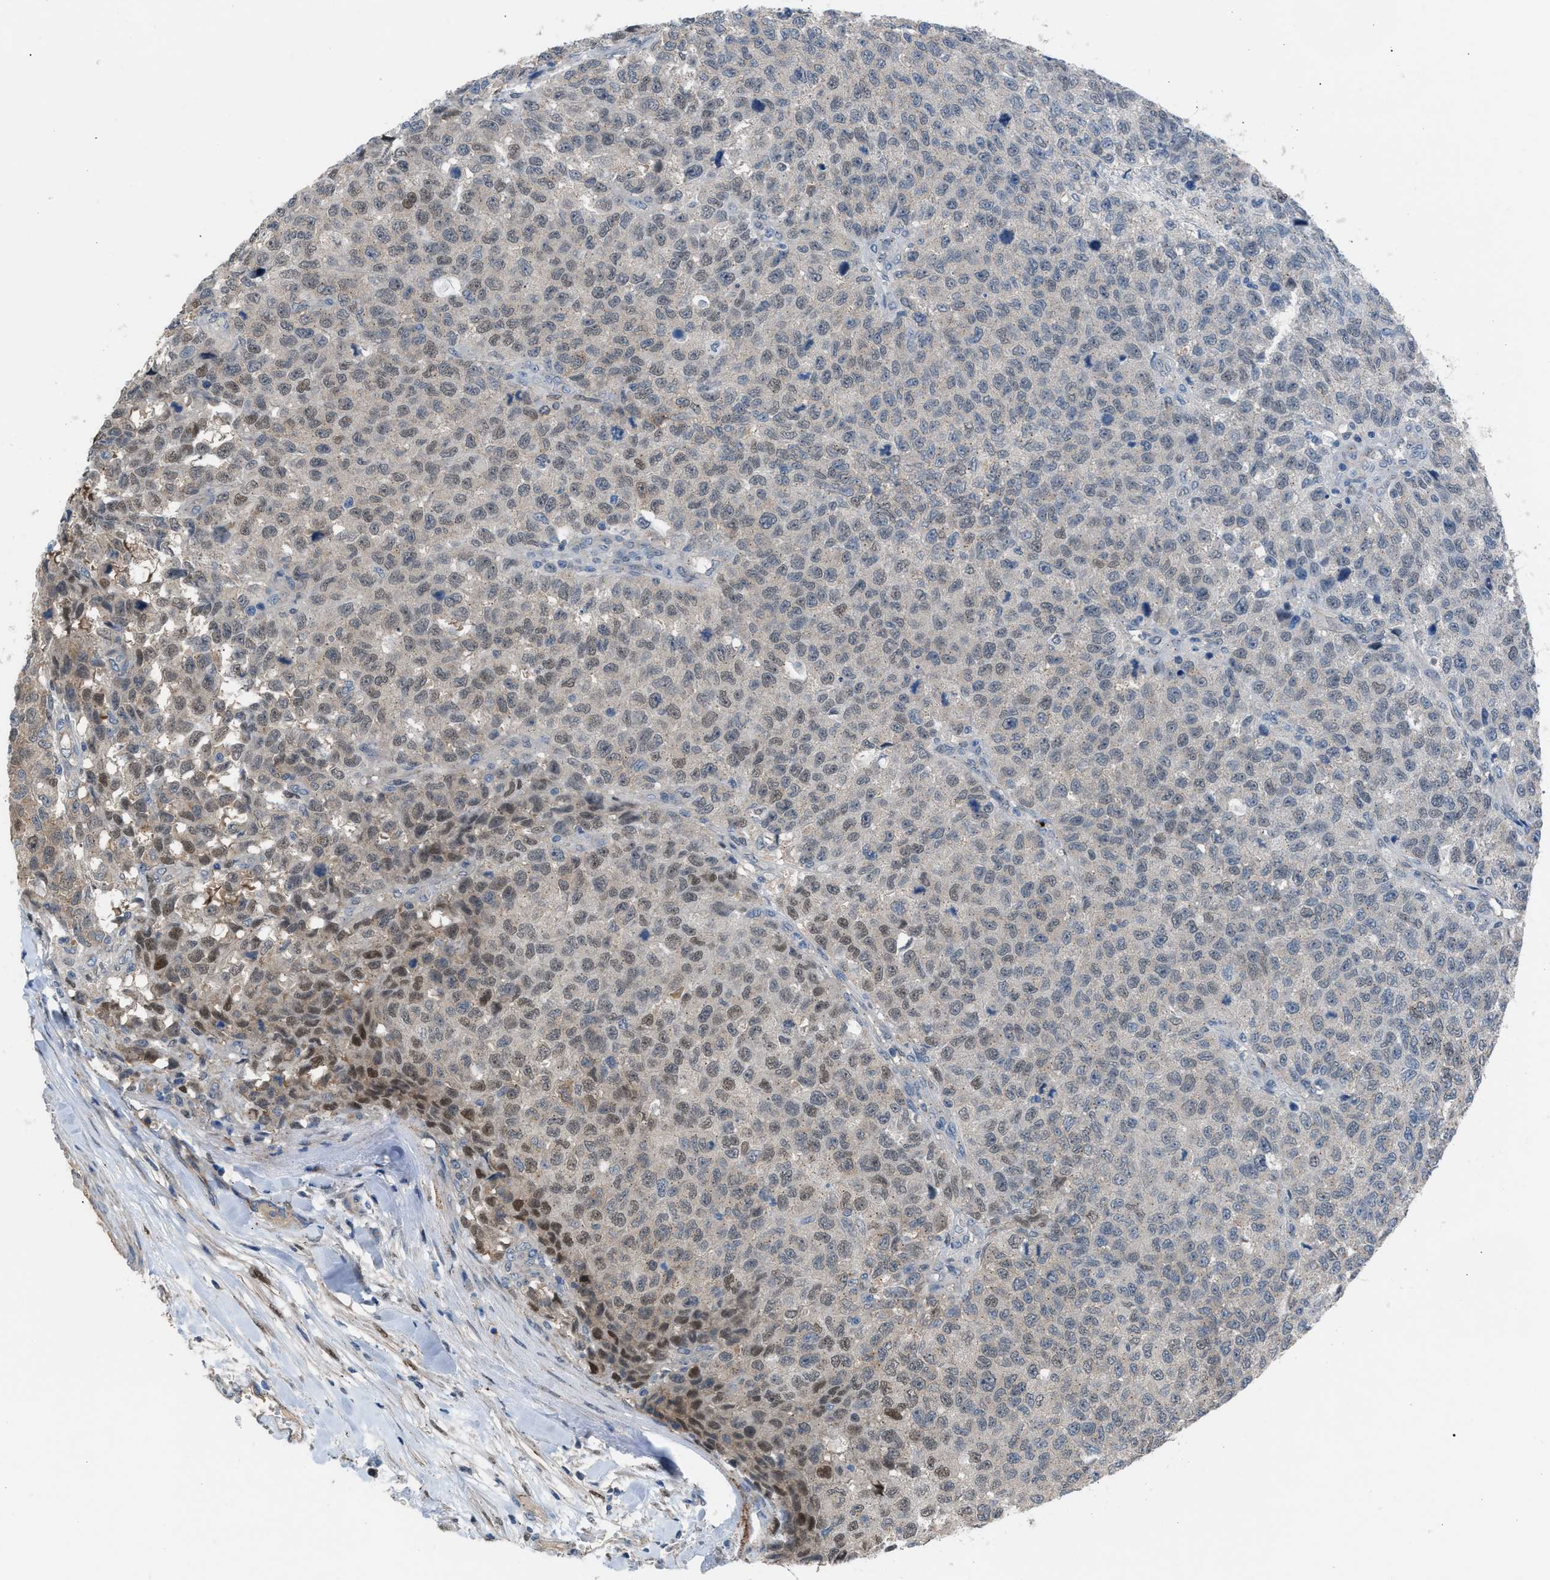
{"staining": {"intensity": "moderate", "quantity": "25%-75%", "location": "nuclear"}, "tissue": "testis cancer", "cell_type": "Tumor cells", "image_type": "cancer", "snomed": [{"axis": "morphology", "description": "Seminoma, NOS"}, {"axis": "topography", "description": "Testis"}], "caption": "A brown stain shows moderate nuclear expression of a protein in human testis cancer tumor cells.", "gene": "CRTC1", "patient": {"sex": "male", "age": 59}}